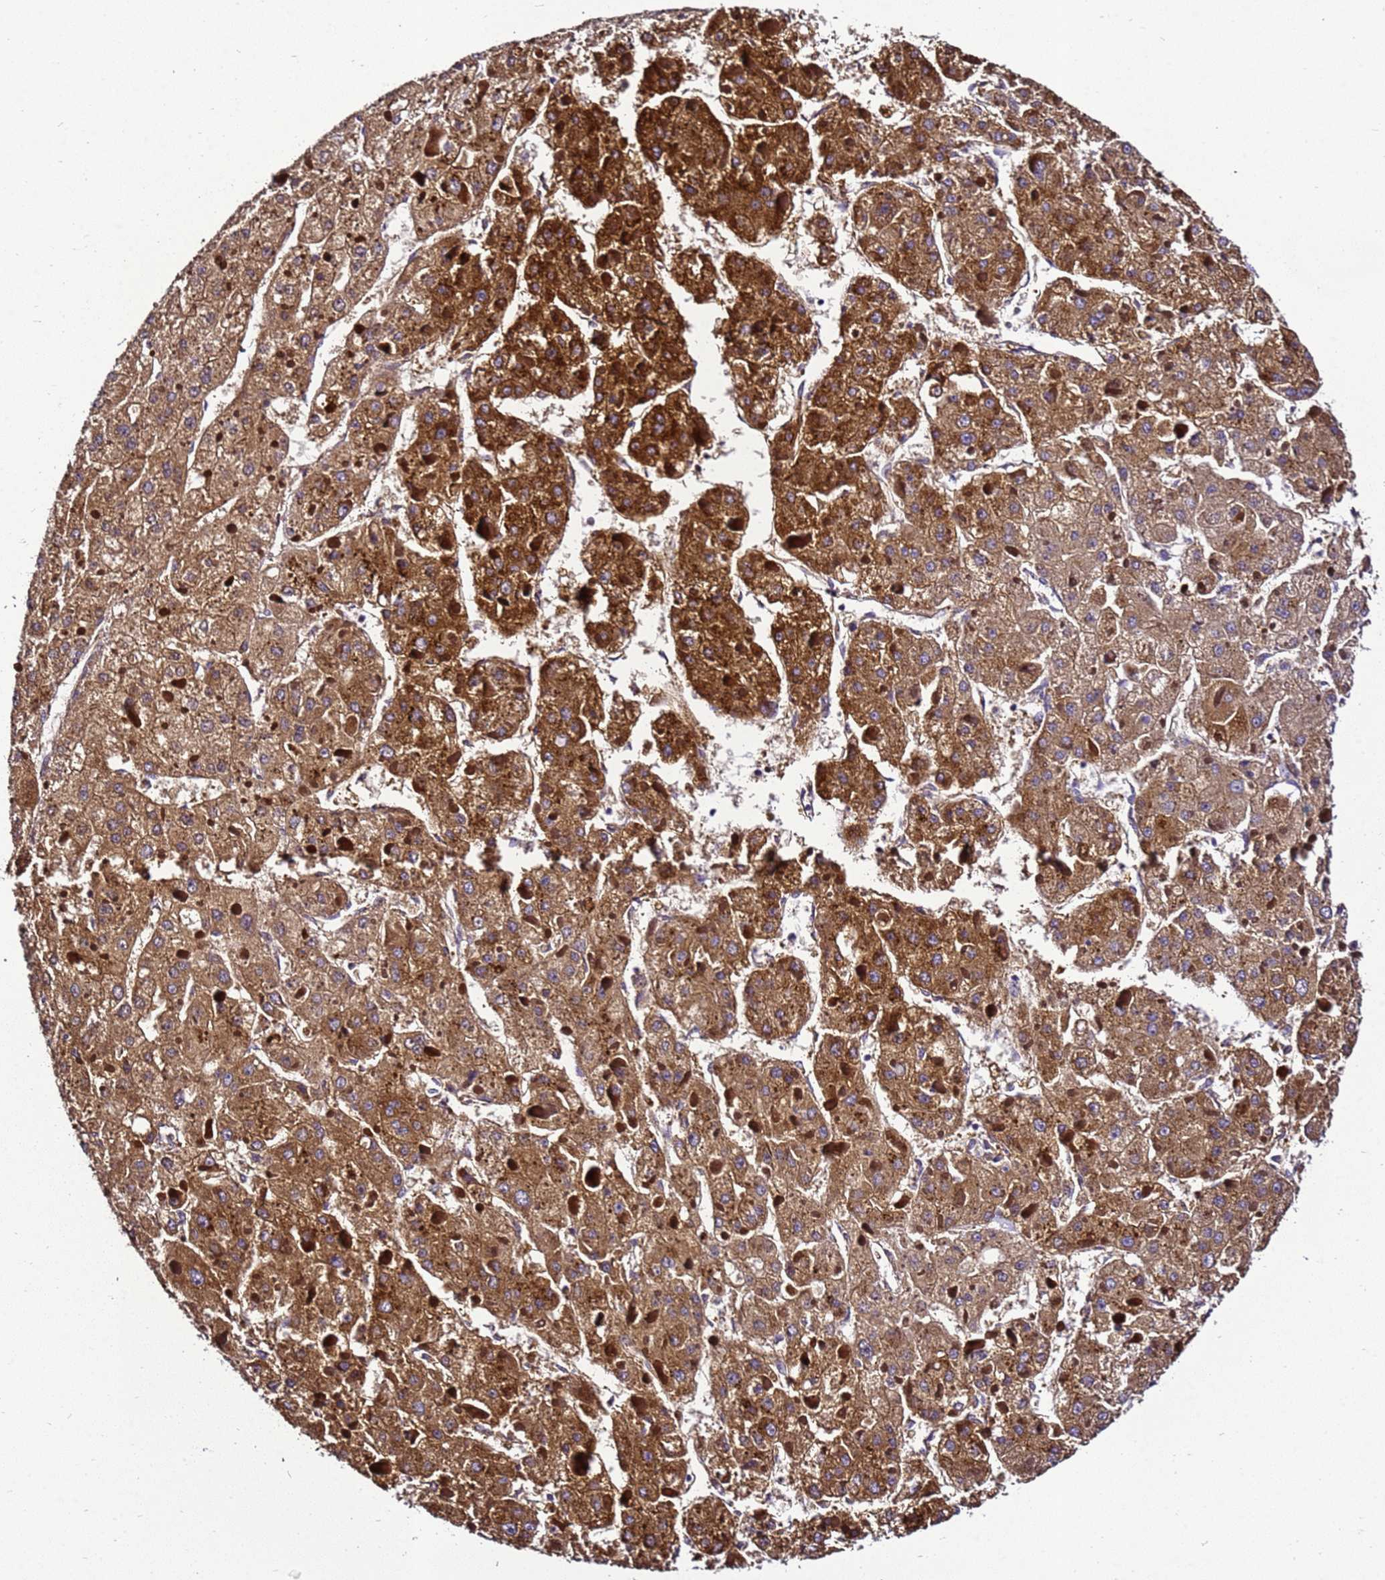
{"staining": {"intensity": "strong", "quantity": ">75%", "location": "cytoplasmic/membranous"}, "tissue": "liver cancer", "cell_type": "Tumor cells", "image_type": "cancer", "snomed": [{"axis": "morphology", "description": "Carcinoma, Hepatocellular, NOS"}, {"axis": "topography", "description": "Liver"}], "caption": "Tumor cells reveal high levels of strong cytoplasmic/membranous positivity in about >75% of cells in hepatocellular carcinoma (liver).", "gene": "ZNF417", "patient": {"sex": "female", "age": 73}}